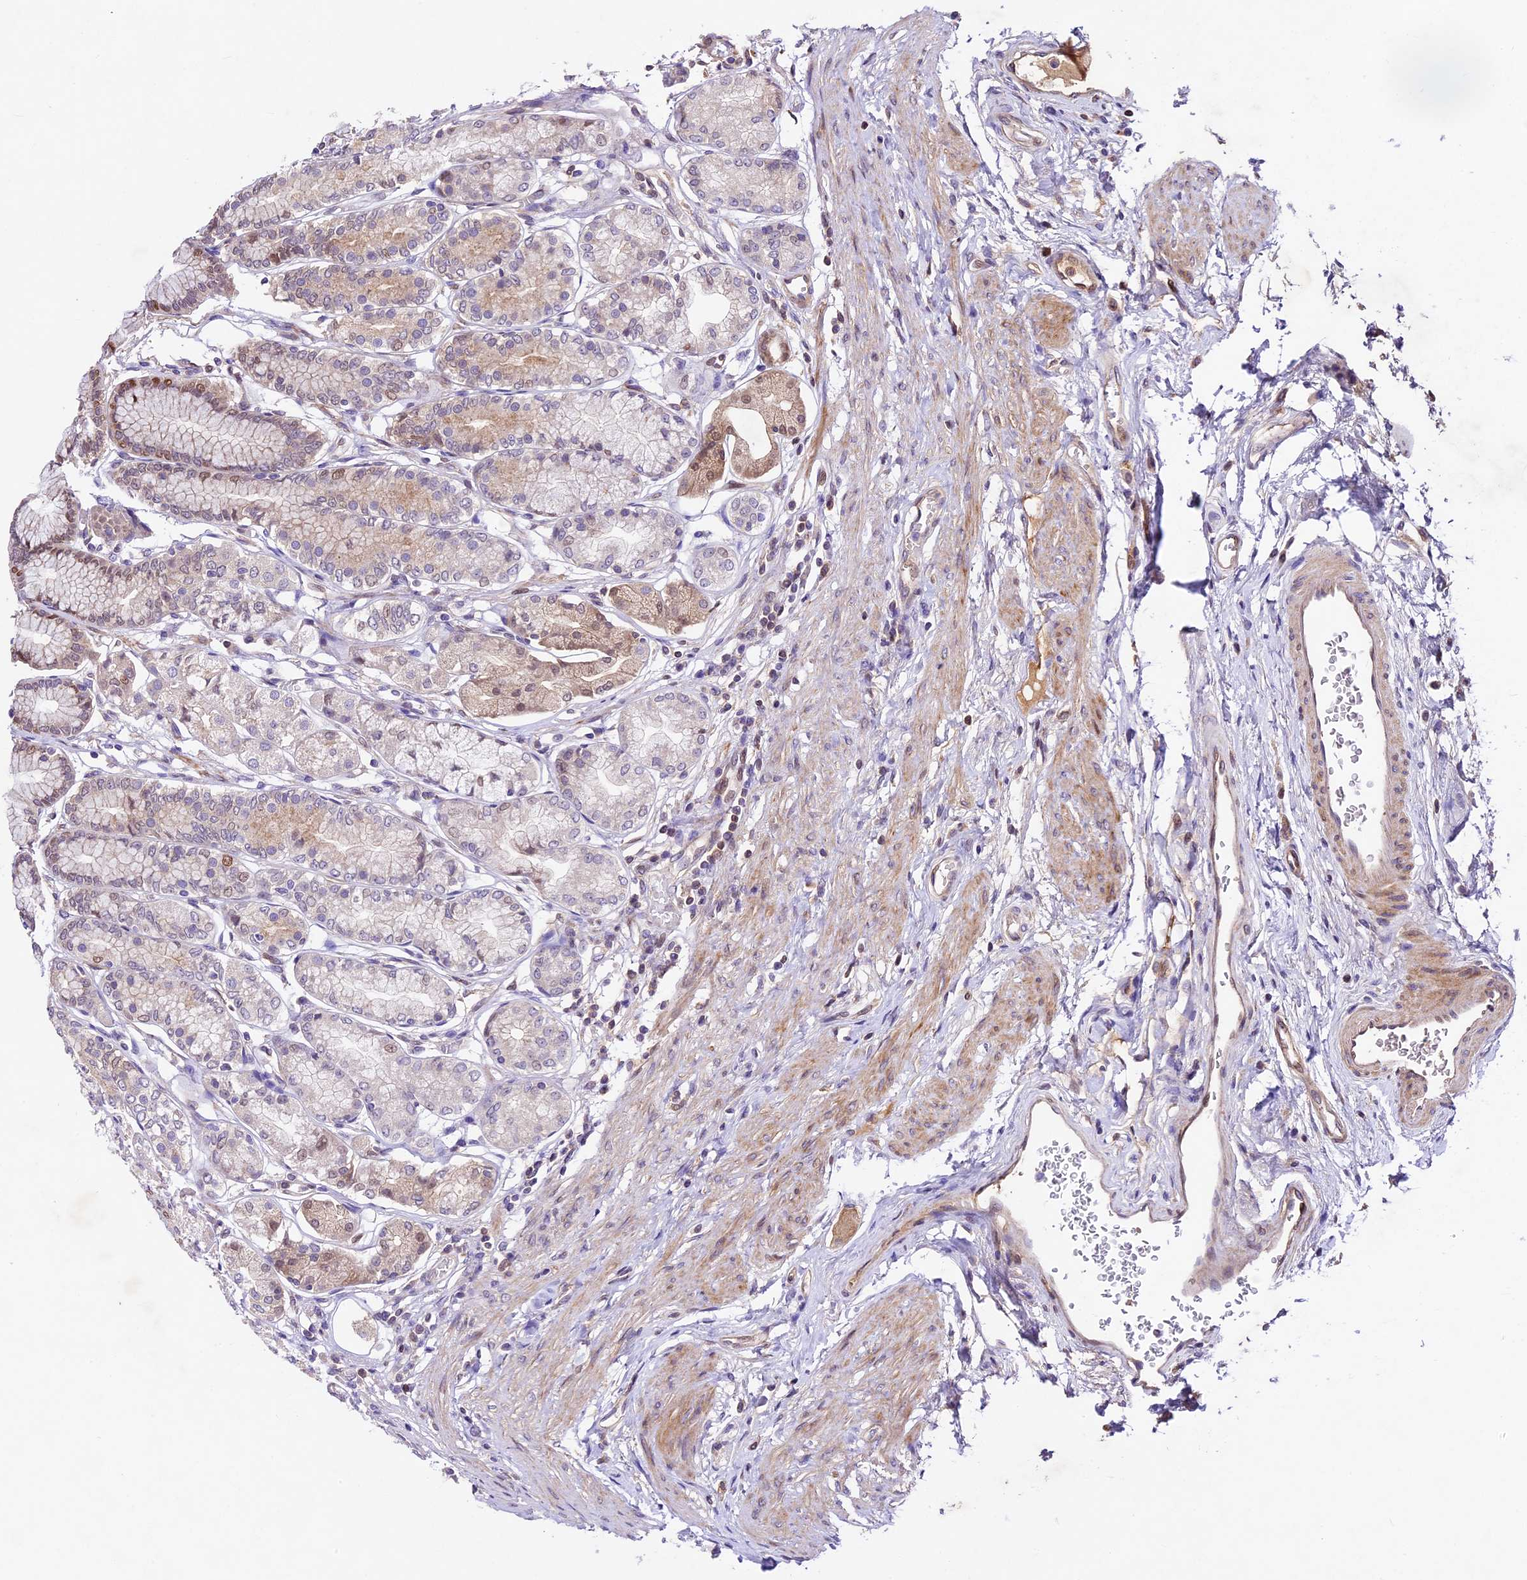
{"staining": {"intensity": "moderate", "quantity": "25%-75%", "location": "nuclear"}, "tissue": "stomach", "cell_type": "Glandular cells", "image_type": "normal", "snomed": [{"axis": "morphology", "description": "Normal tissue, NOS"}, {"axis": "morphology", "description": "Adenocarcinoma, NOS"}, {"axis": "morphology", "description": "Adenocarcinoma, High grade"}, {"axis": "topography", "description": "Stomach, upper"}, {"axis": "topography", "description": "Stomach"}], "caption": "Immunohistochemistry (IHC) of normal stomach exhibits medium levels of moderate nuclear expression in about 25%-75% of glandular cells.", "gene": "CCSER1", "patient": {"sex": "female", "age": 65}}